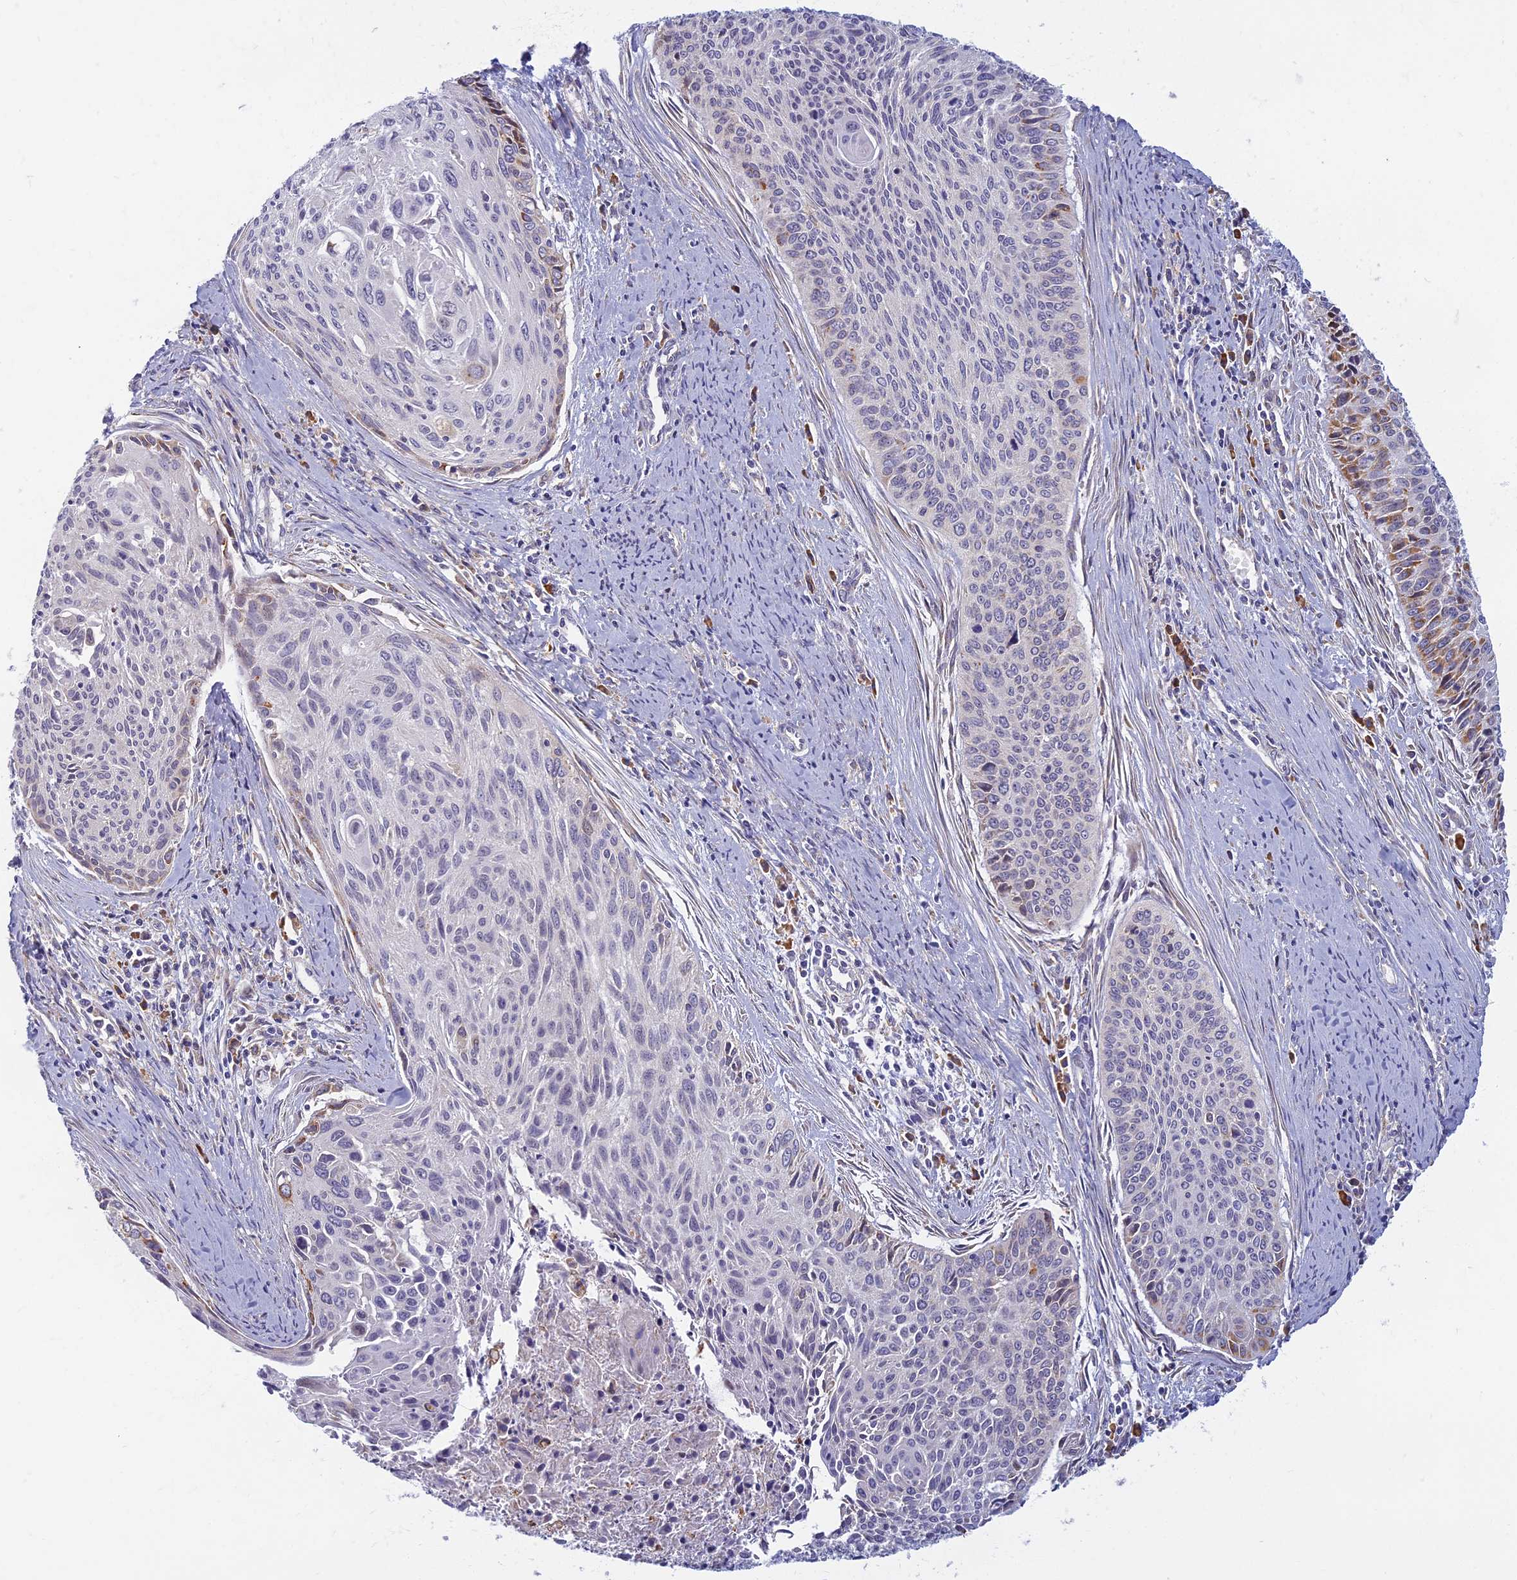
{"staining": {"intensity": "negative", "quantity": "none", "location": "none"}, "tissue": "cervical cancer", "cell_type": "Tumor cells", "image_type": "cancer", "snomed": [{"axis": "morphology", "description": "Squamous cell carcinoma, NOS"}, {"axis": "topography", "description": "Cervix"}], "caption": "This is an immunohistochemistry (IHC) photomicrograph of cervical cancer. There is no positivity in tumor cells.", "gene": "DDX51", "patient": {"sex": "female", "age": 55}}